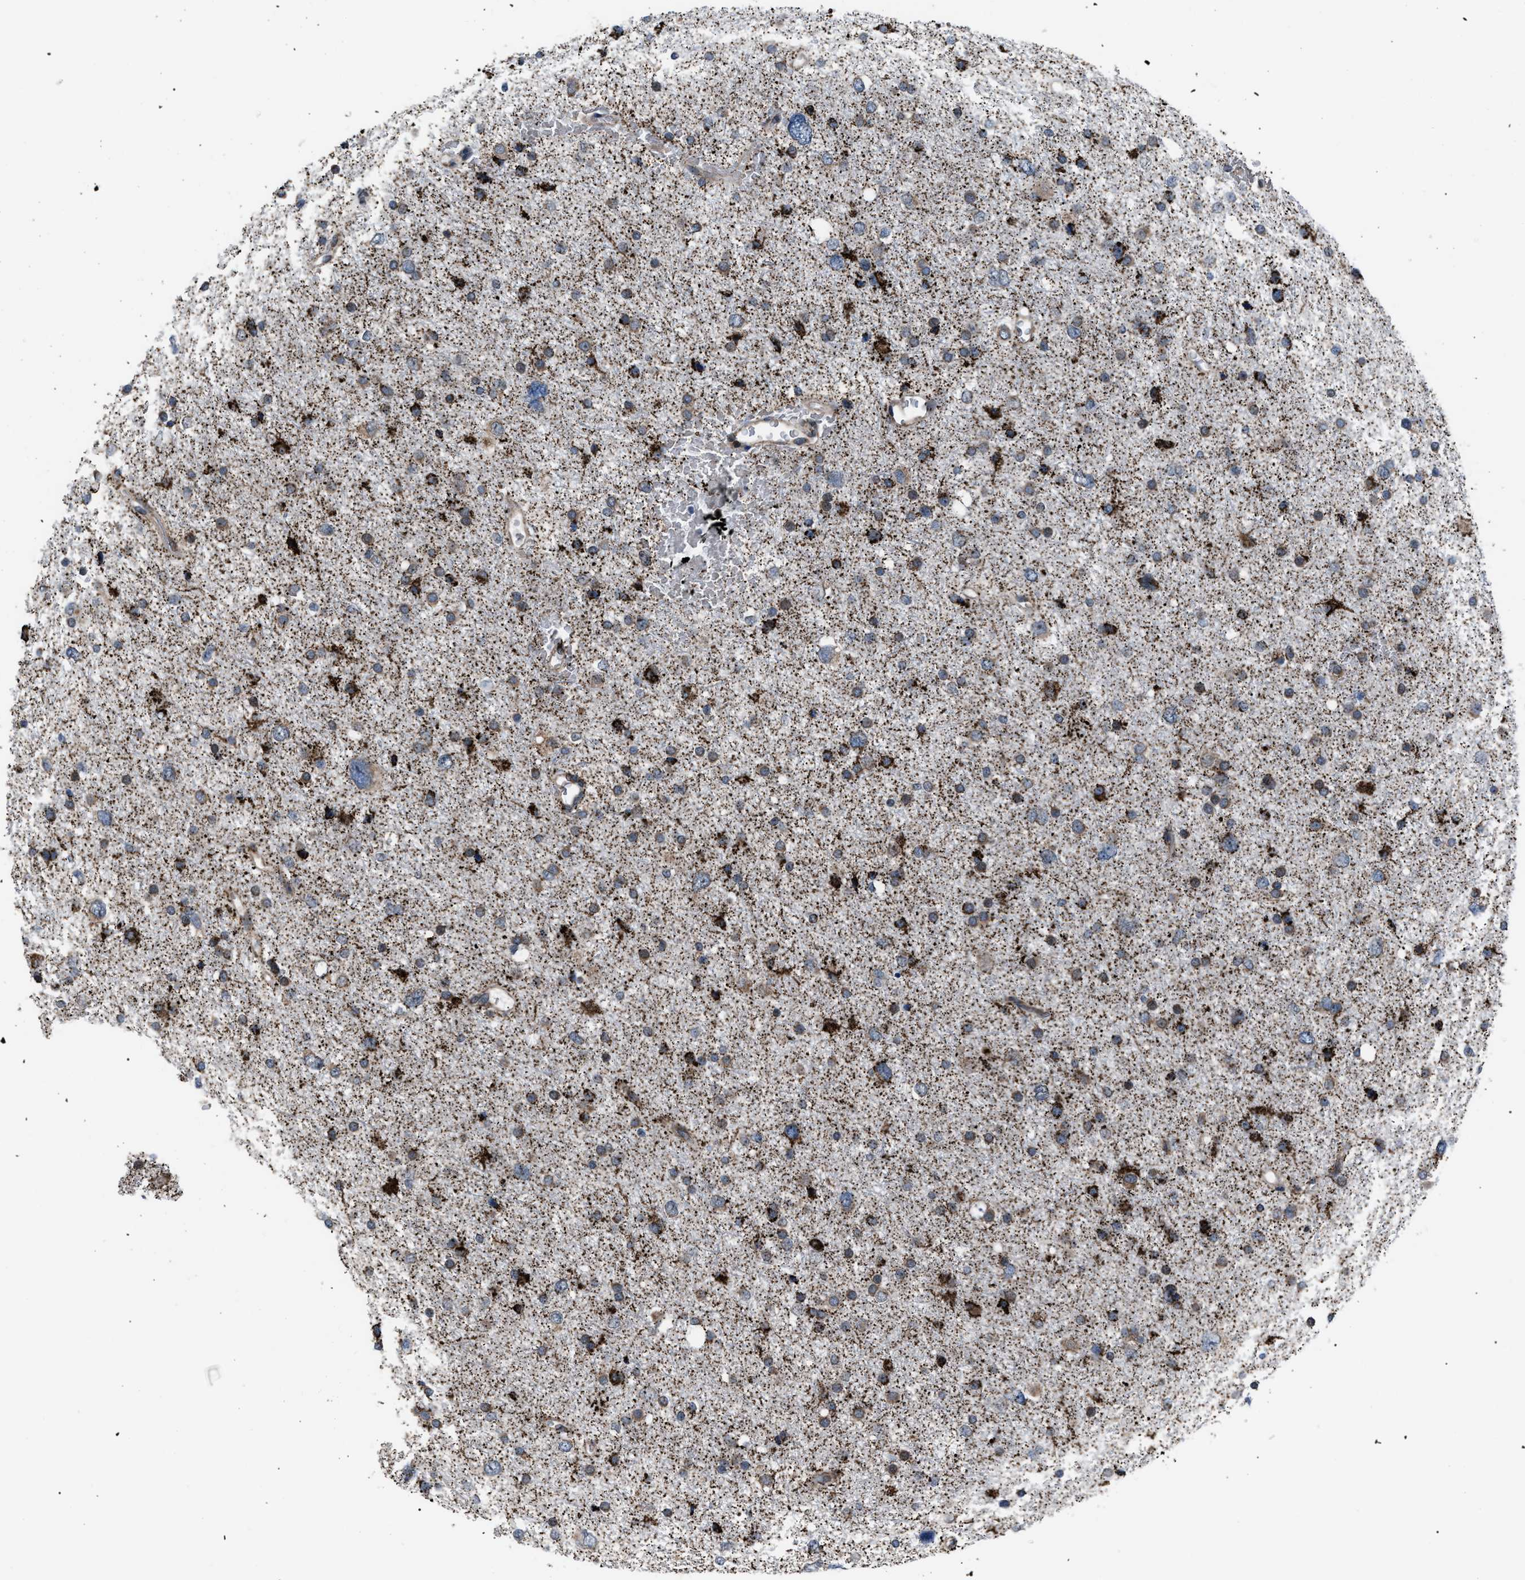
{"staining": {"intensity": "strong", "quantity": ">75%", "location": "cytoplasmic/membranous"}, "tissue": "glioma", "cell_type": "Tumor cells", "image_type": "cancer", "snomed": [{"axis": "morphology", "description": "Glioma, malignant, Low grade"}, {"axis": "topography", "description": "Brain"}], "caption": "IHC of human malignant glioma (low-grade) shows high levels of strong cytoplasmic/membranous expression in approximately >75% of tumor cells.", "gene": "AGO2", "patient": {"sex": "female", "age": 37}}